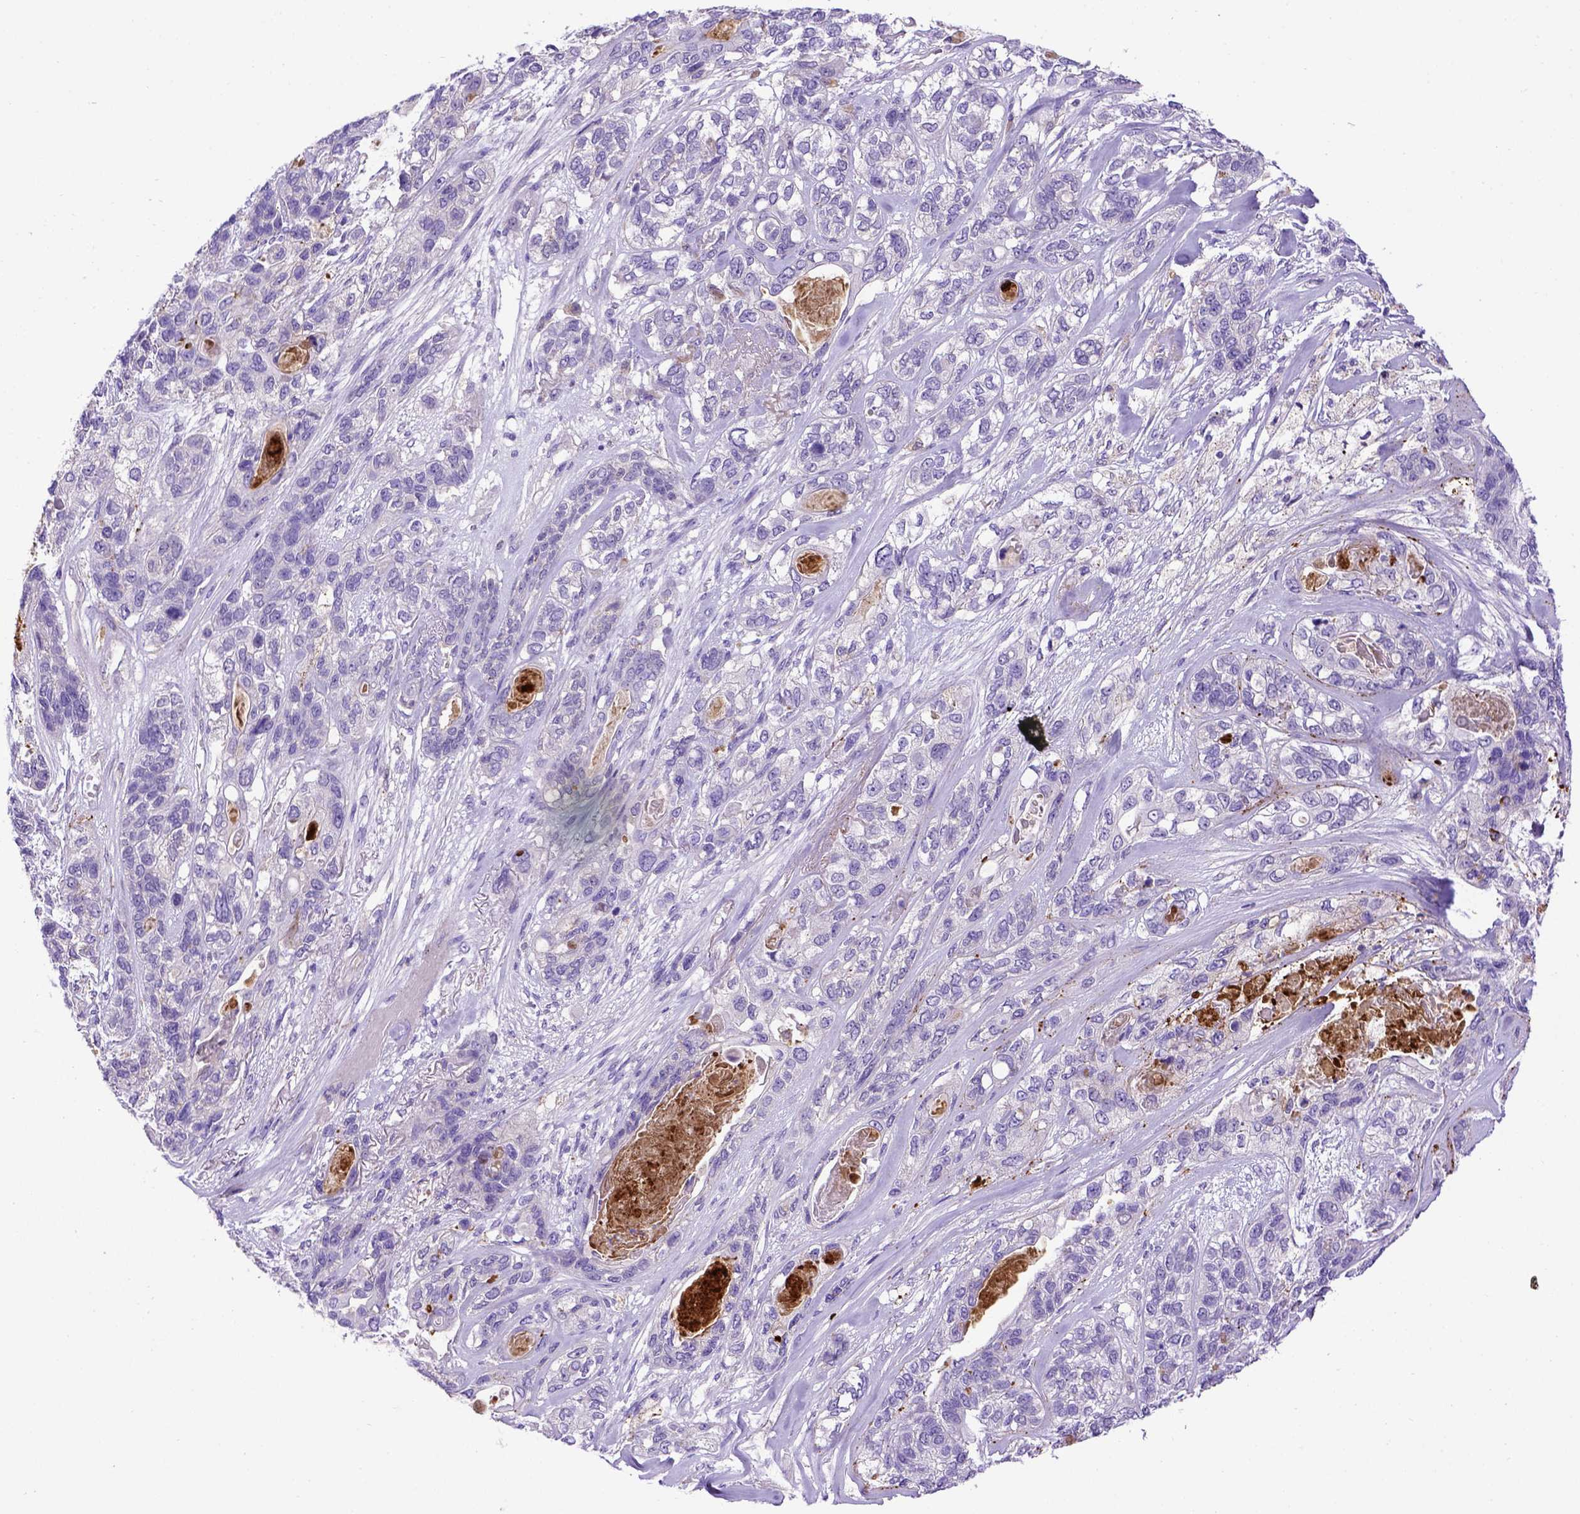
{"staining": {"intensity": "negative", "quantity": "none", "location": "none"}, "tissue": "lung cancer", "cell_type": "Tumor cells", "image_type": "cancer", "snomed": [{"axis": "morphology", "description": "Squamous cell carcinoma, NOS"}, {"axis": "topography", "description": "Lung"}], "caption": "IHC histopathology image of neoplastic tissue: lung cancer stained with DAB (3,3'-diaminobenzidine) exhibits no significant protein expression in tumor cells. (DAB (3,3'-diaminobenzidine) immunohistochemistry visualized using brightfield microscopy, high magnification).", "gene": "ADAM12", "patient": {"sex": "female", "age": 70}}